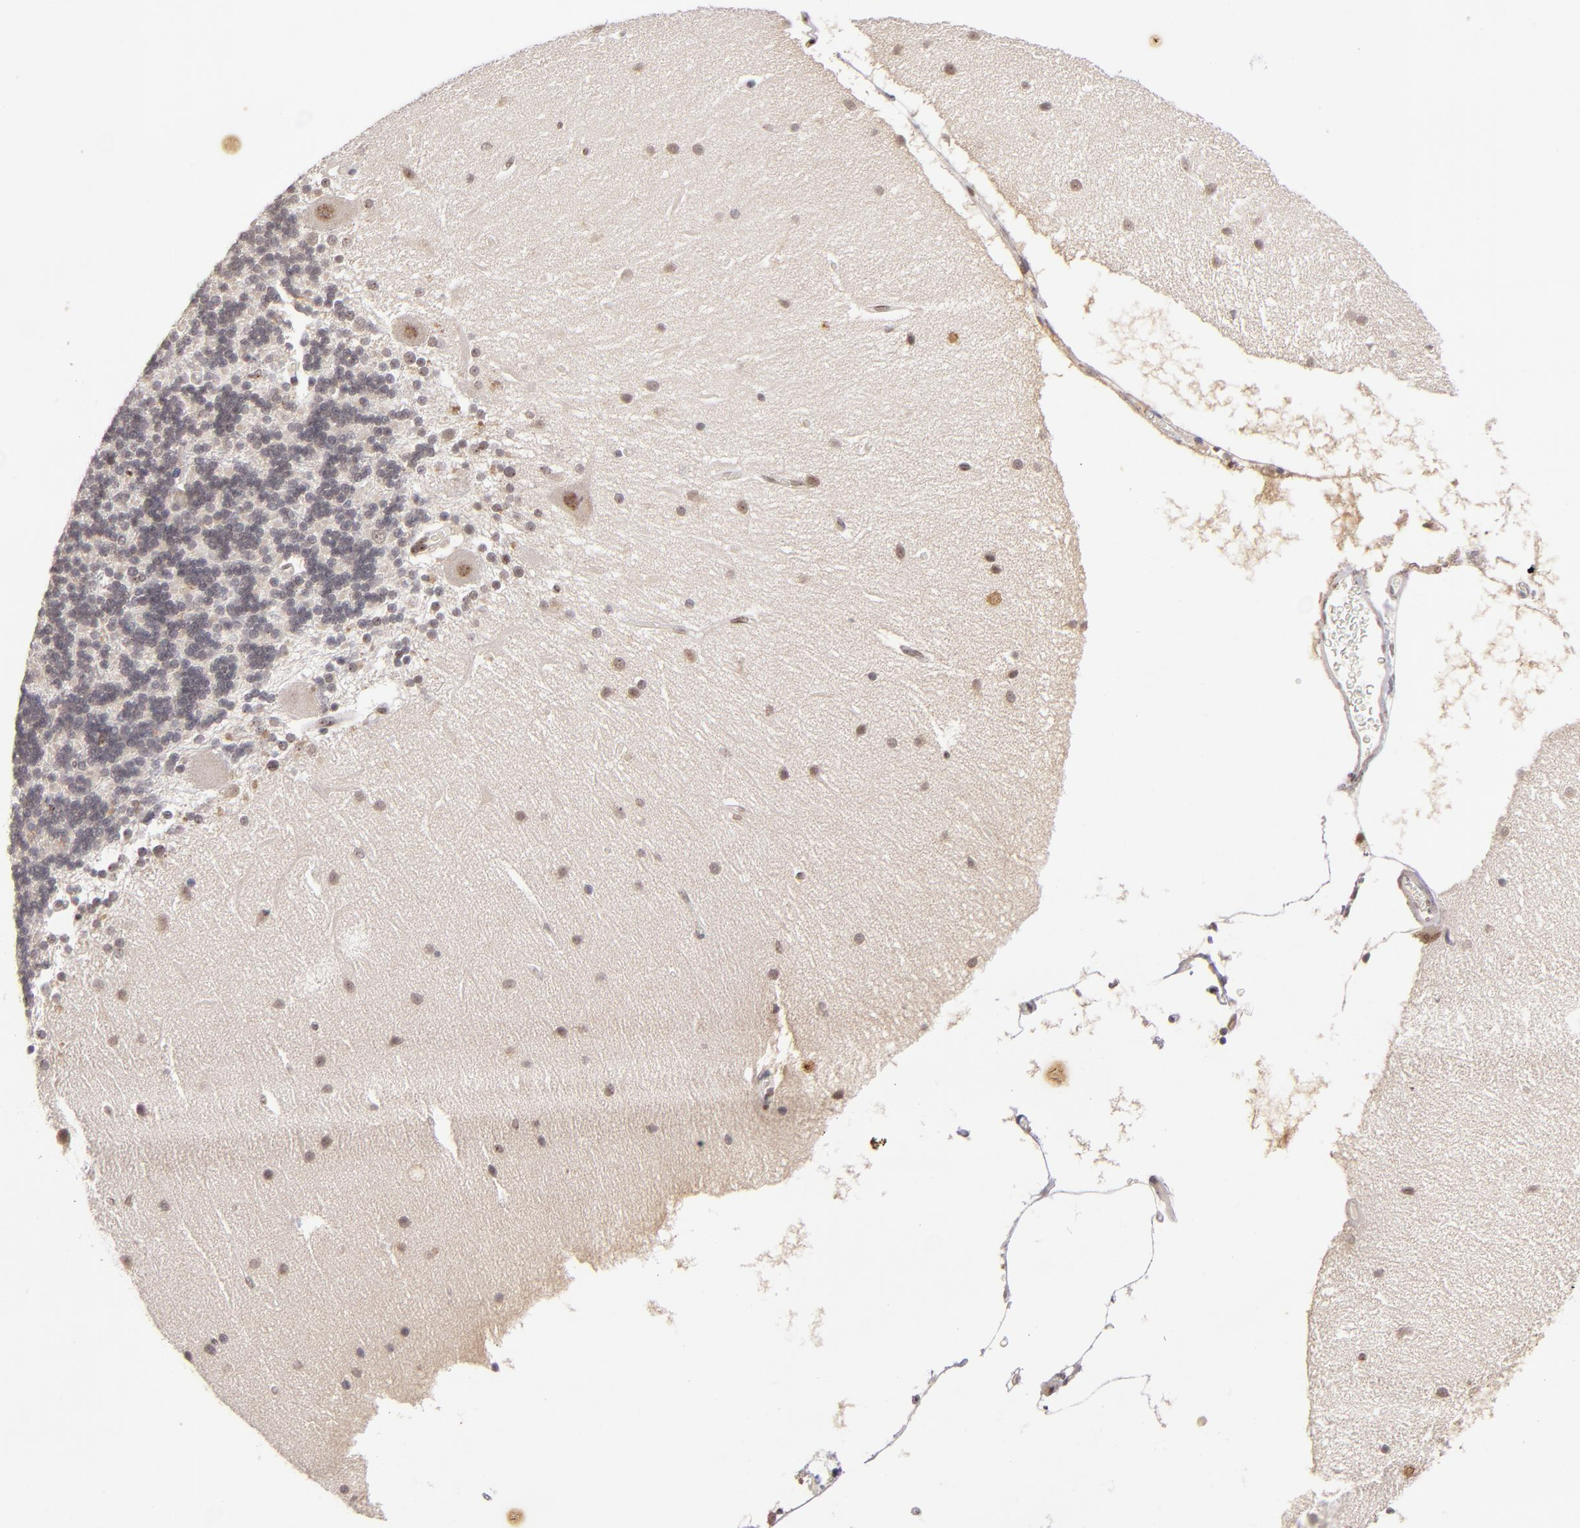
{"staining": {"intensity": "weak", "quantity": "25%-75%", "location": "nuclear"}, "tissue": "cerebellum", "cell_type": "Cells in granular layer", "image_type": "normal", "snomed": [{"axis": "morphology", "description": "Normal tissue, NOS"}, {"axis": "topography", "description": "Cerebellum"}], "caption": "The photomicrograph displays staining of unremarkable cerebellum, revealing weak nuclear protein staining (brown color) within cells in granular layer.", "gene": "PCNX4", "patient": {"sex": "female", "age": 54}}